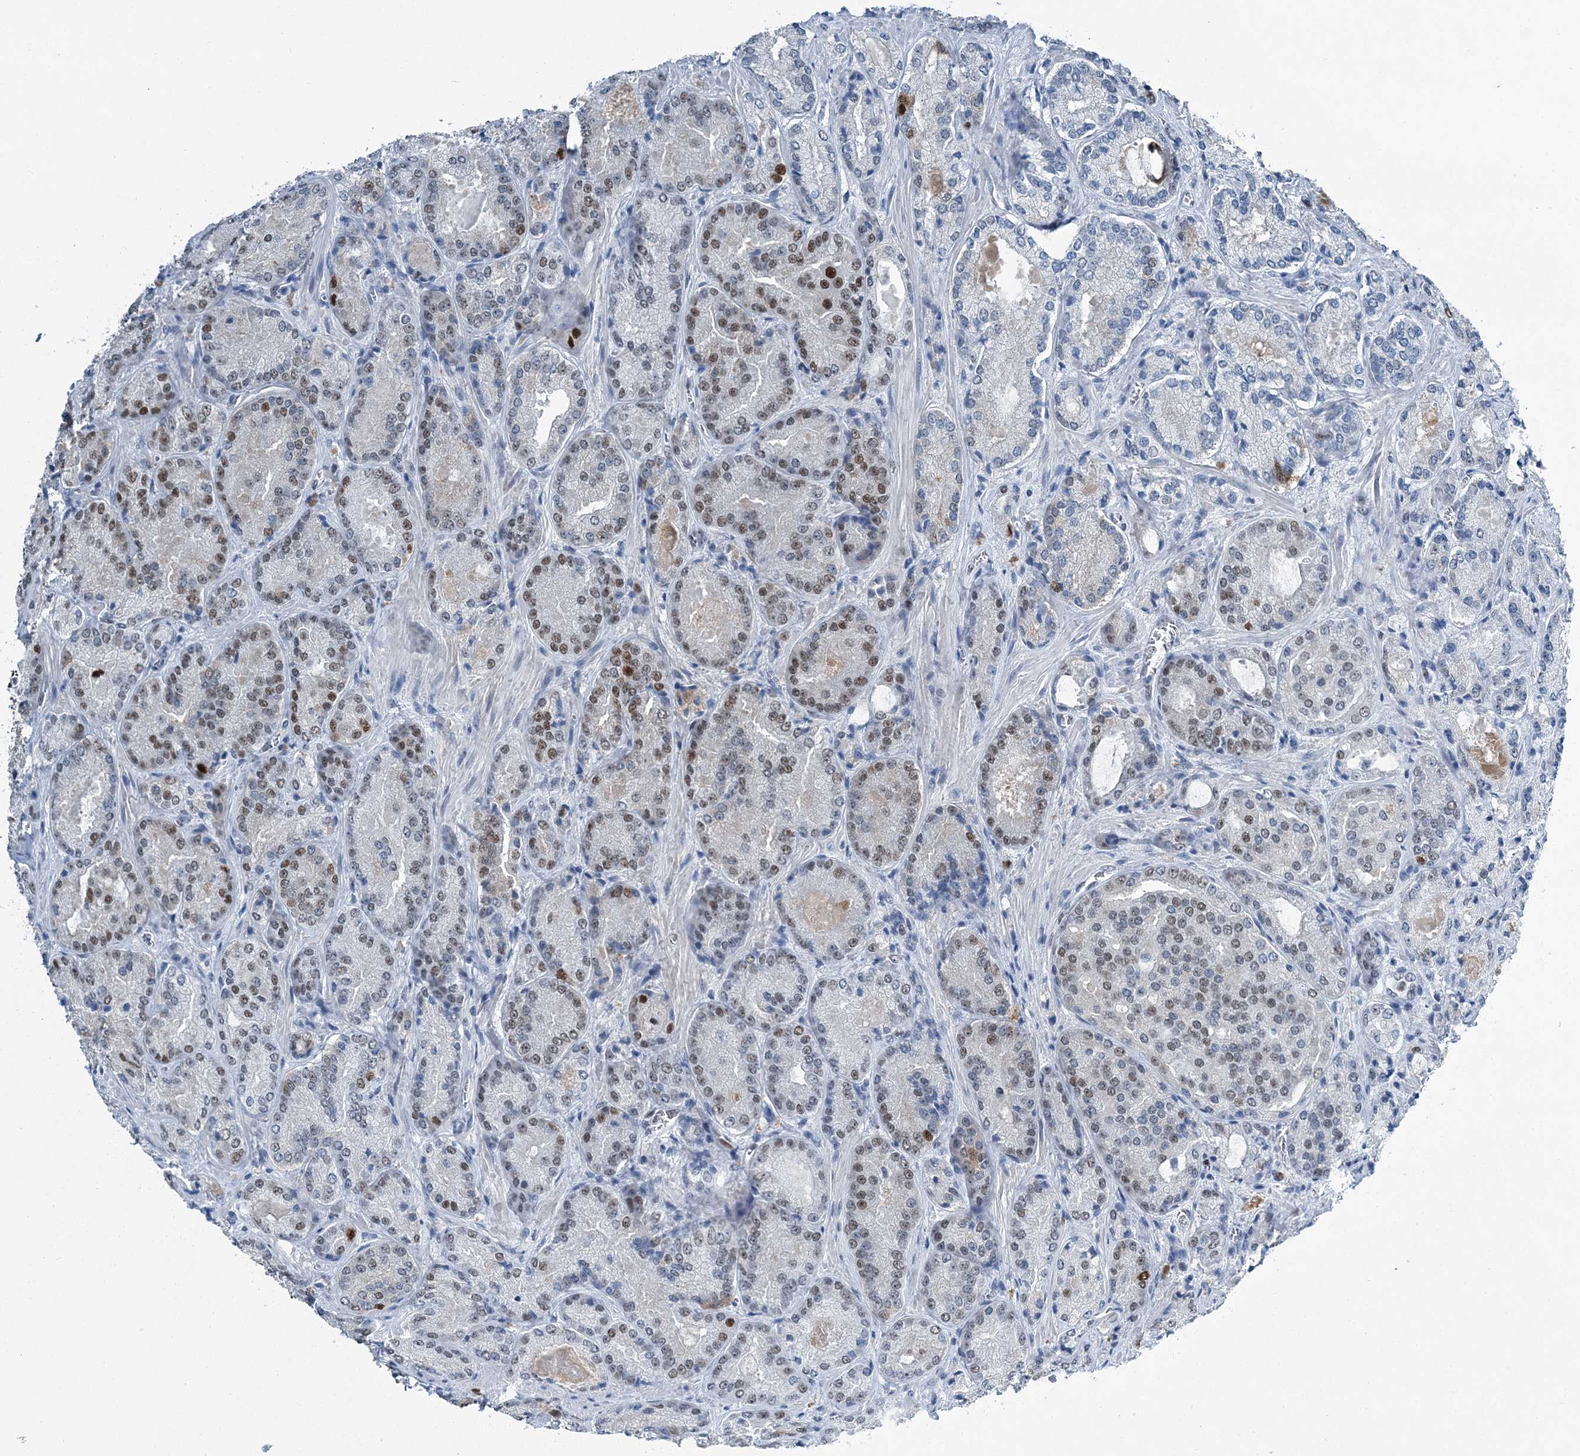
{"staining": {"intensity": "moderate", "quantity": "<25%", "location": "nuclear"}, "tissue": "prostate cancer", "cell_type": "Tumor cells", "image_type": "cancer", "snomed": [{"axis": "morphology", "description": "Adenocarcinoma, Low grade"}, {"axis": "topography", "description": "Prostate"}], "caption": "Approximately <25% of tumor cells in prostate cancer show moderate nuclear protein staining as visualized by brown immunohistochemical staining.", "gene": "HAT1", "patient": {"sex": "male", "age": 74}}